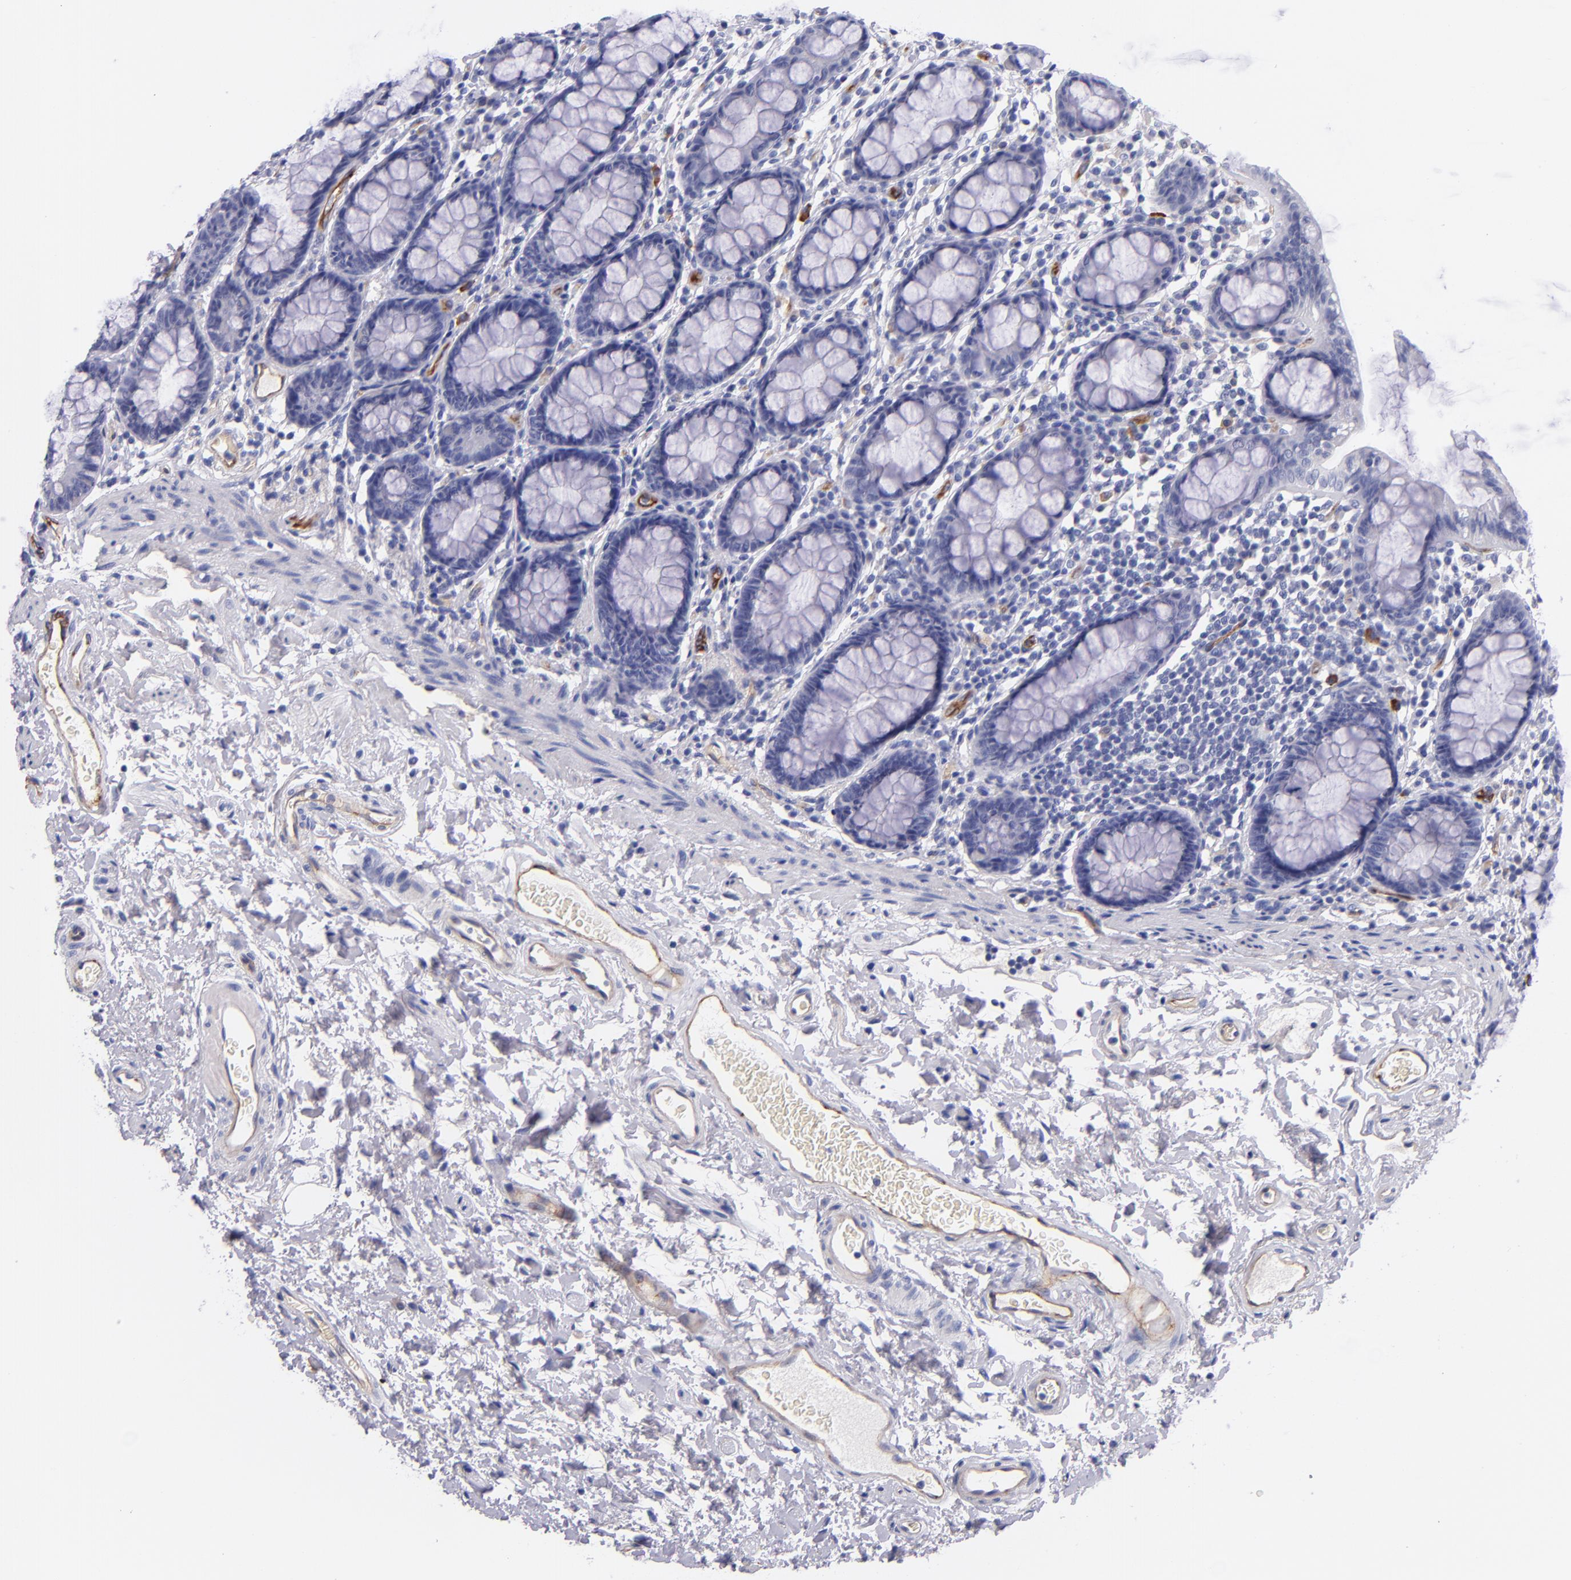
{"staining": {"intensity": "negative", "quantity": "none", "location": "none"}, "tissue": "rectum", "cell_type": "Glandular cells", "image_type": "normal", "snomed": [{"axis": "morphology", "description": "Normal tissue, NOS"}, {"axis": "topography", "description": "Rectum"}], "caption": "Immunohistochemistry (IHC) photomicrograph of benign rectum: human rectum stained with DAB (3,3'-diaminobenzidine) displays no significant protein positivity in glandular cells. (Immunohistochemistry (IHC), brightfield microscopy, high magnification).", "gene": "NOS3", "patient": {"sex": "male", "age": 92}}